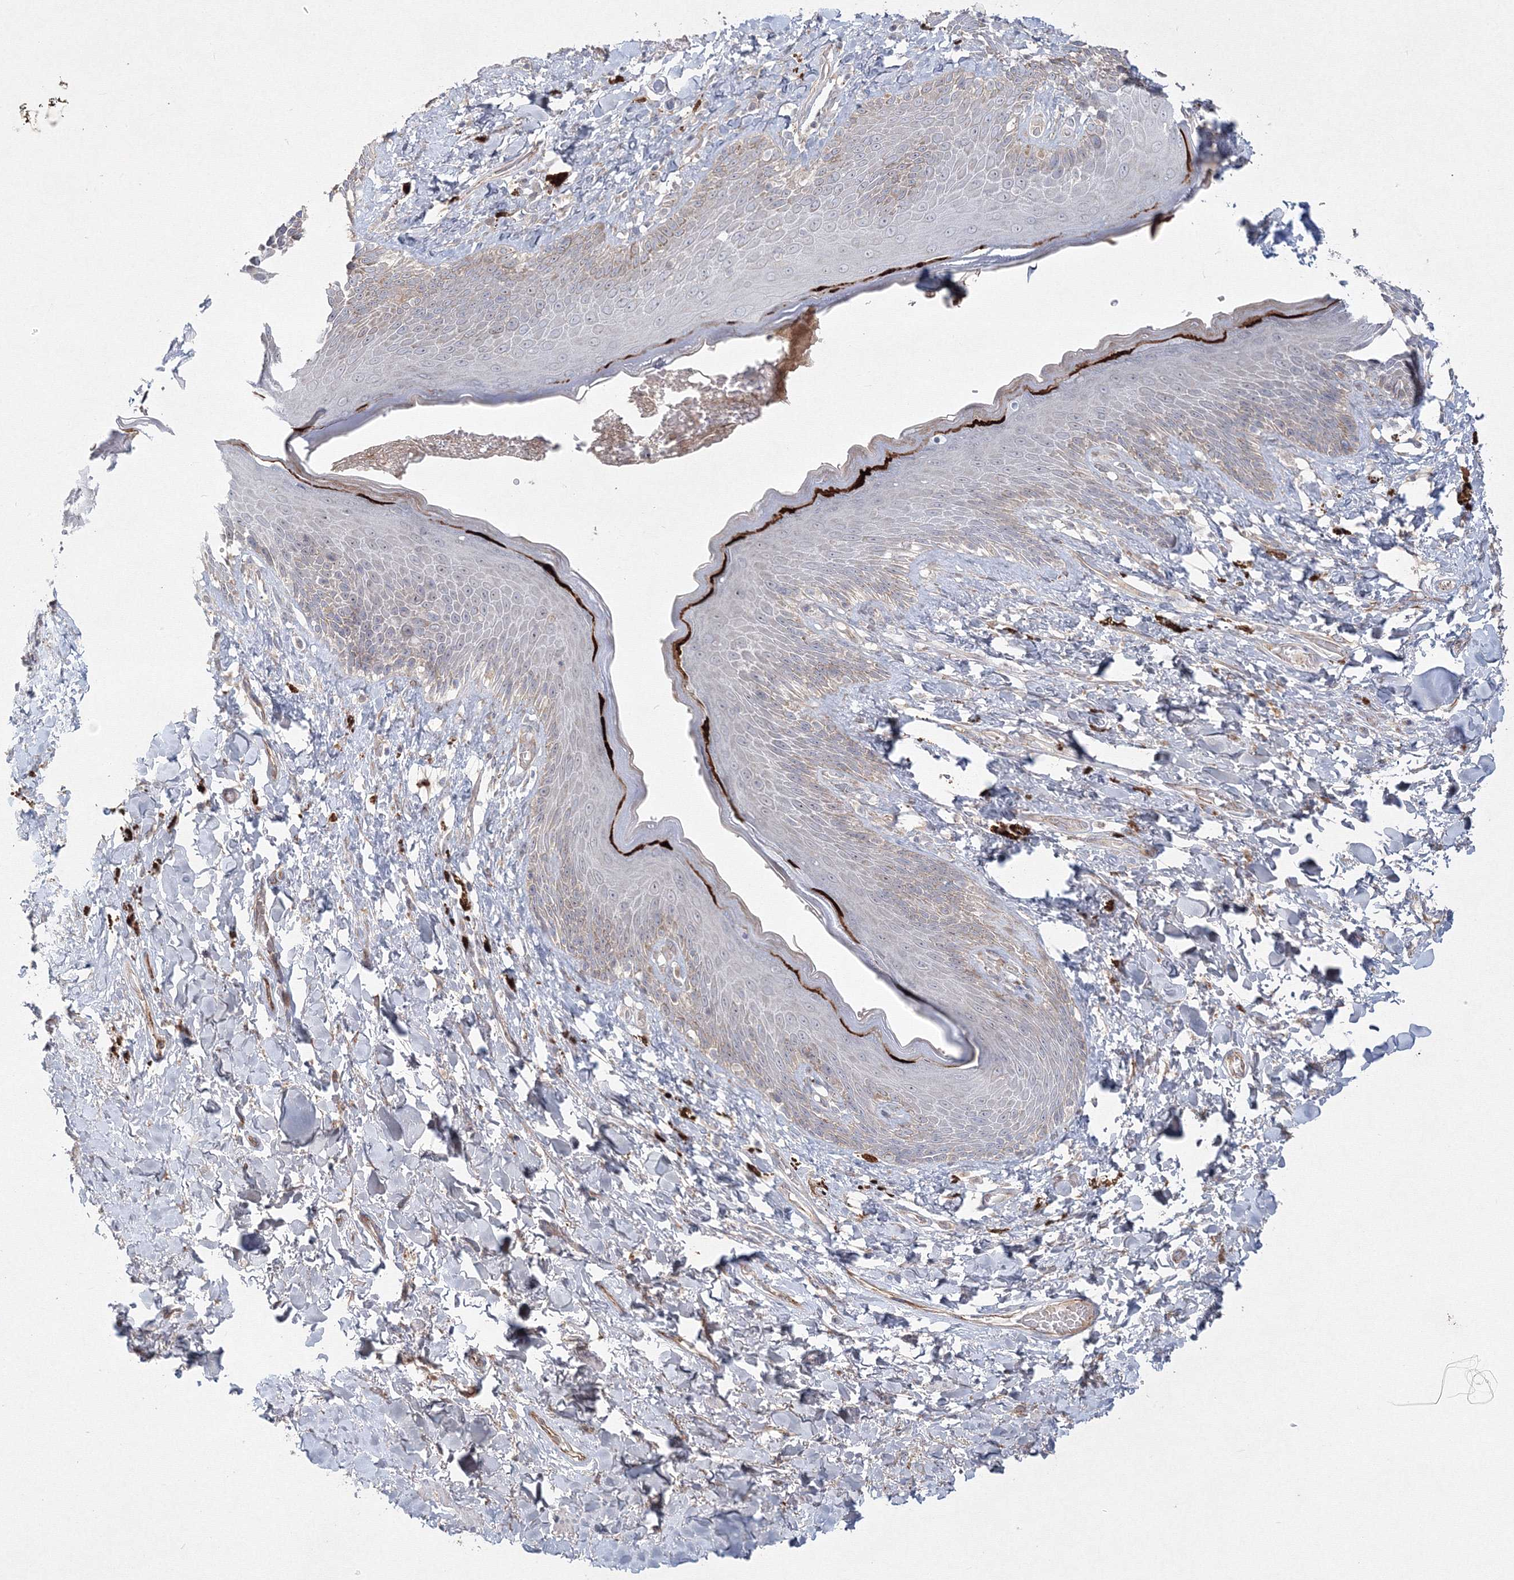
{"staining": {"intensity": "weak", "quantity": "25%-75%", "location": "cytoplasmic/membranous,nuclear"}, "tissue": "skin", "cell_type": "Epidermal cells", "image_type": "normal", "snomed": [{"axis": "morphology", "description": "Normal tissue, NOS"}, {"axis": "topography", "description": "Anal"}], "caption": "Brown immunohistochemical staining in benign skin exhibits weak cytoplasmic/membranous,nuclear staining in approximately 25%-75% of epidermal cells.", "gene": "WDR49", "patient": {"sex": "female", "age": 78}}